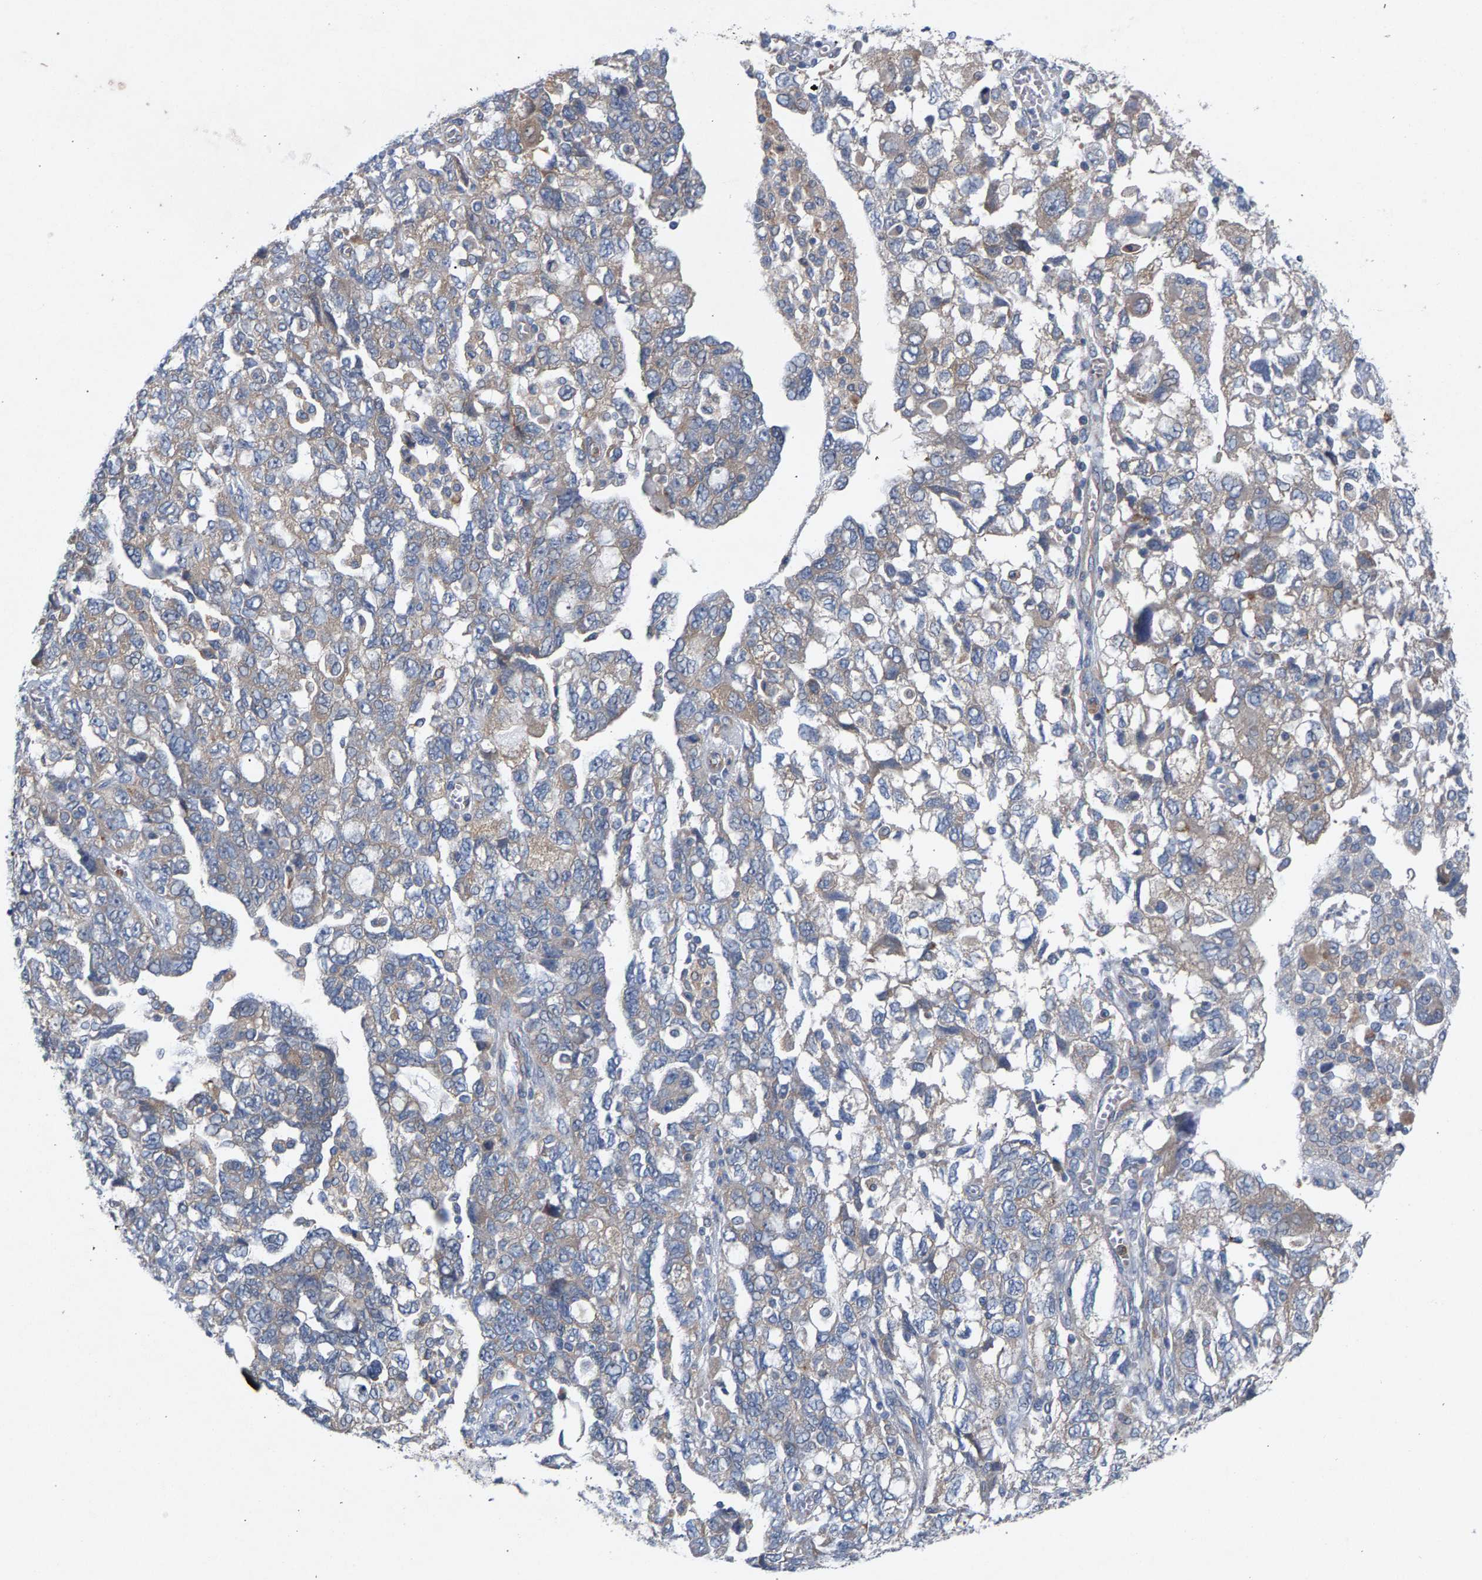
{"staining": {"intensity": "weak", "quantity": "25%-75%", "location": "cytoplasmic/membranous"}, "tissue": "ovarian cancer", "cell_type": "Tumor cells", "image_type": "cancer", "snomed": [{"axis": "morphology", "description": "Carcinoma, NOS"}, {"axis": "morphology", "description": "Cystadenocarcinoma, serous, NOS"}, {"axis": "topography", "description": "Ovary"}], "caption": "An immunohistochemistry (IHC) photomicrograph of neoplastic tissue is shown. Protein staining in brown highlights weak cytoplasmic/membranous positivity in ovarian cancer within tumor cells.", "gene": "MAMDC2", "patient": {"sex": "female", "age": 69}}